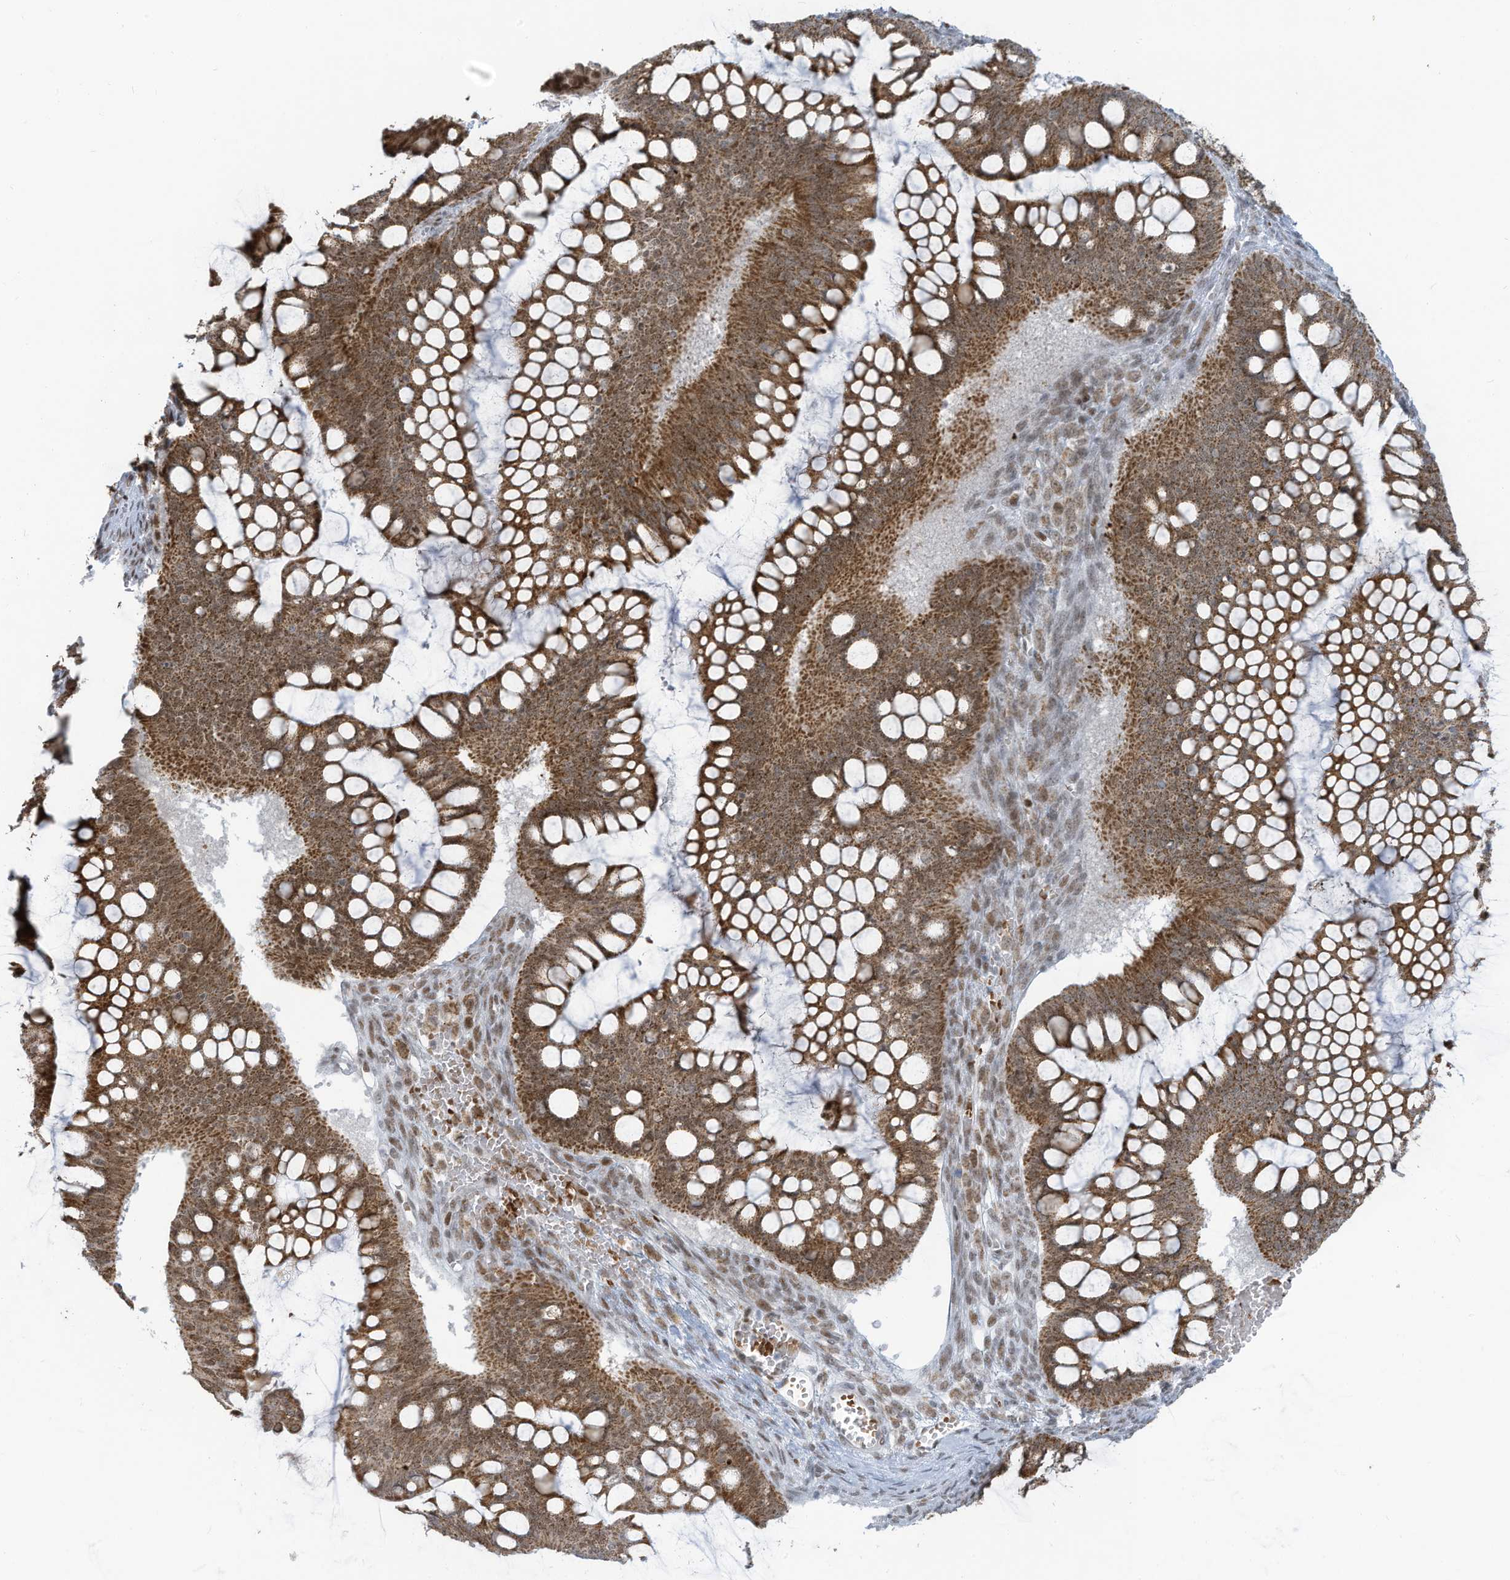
{"staining": {"intensity": "moderate", "quantity": ">75%", "location": "cytoplasmic/membranous,nuclear"}, "tissue": "ovarian cancer", "cell_type": "Tumor cells", "image_type": "cancer", "snomed": [{"axis": "morphology", "description": "Cystadenocarcinoma, mucinous, NOS"}, {"axis": "topography", "description": "Ovary"}], "caption": "Immunohistochemical staining of mucinous cystadenocarcinoma (ovarian) exhibits medium levels of moderate cytoplasmic/membranous and nuclear protein positivity in approximately >75% of tumor cells. (DAB (3,3'-diaminobenzidine) IHC, brown staining for protein, blue staining for nuclei).", "gene": "ECT2L", "patient": {"sex": "female", "age": 73}}